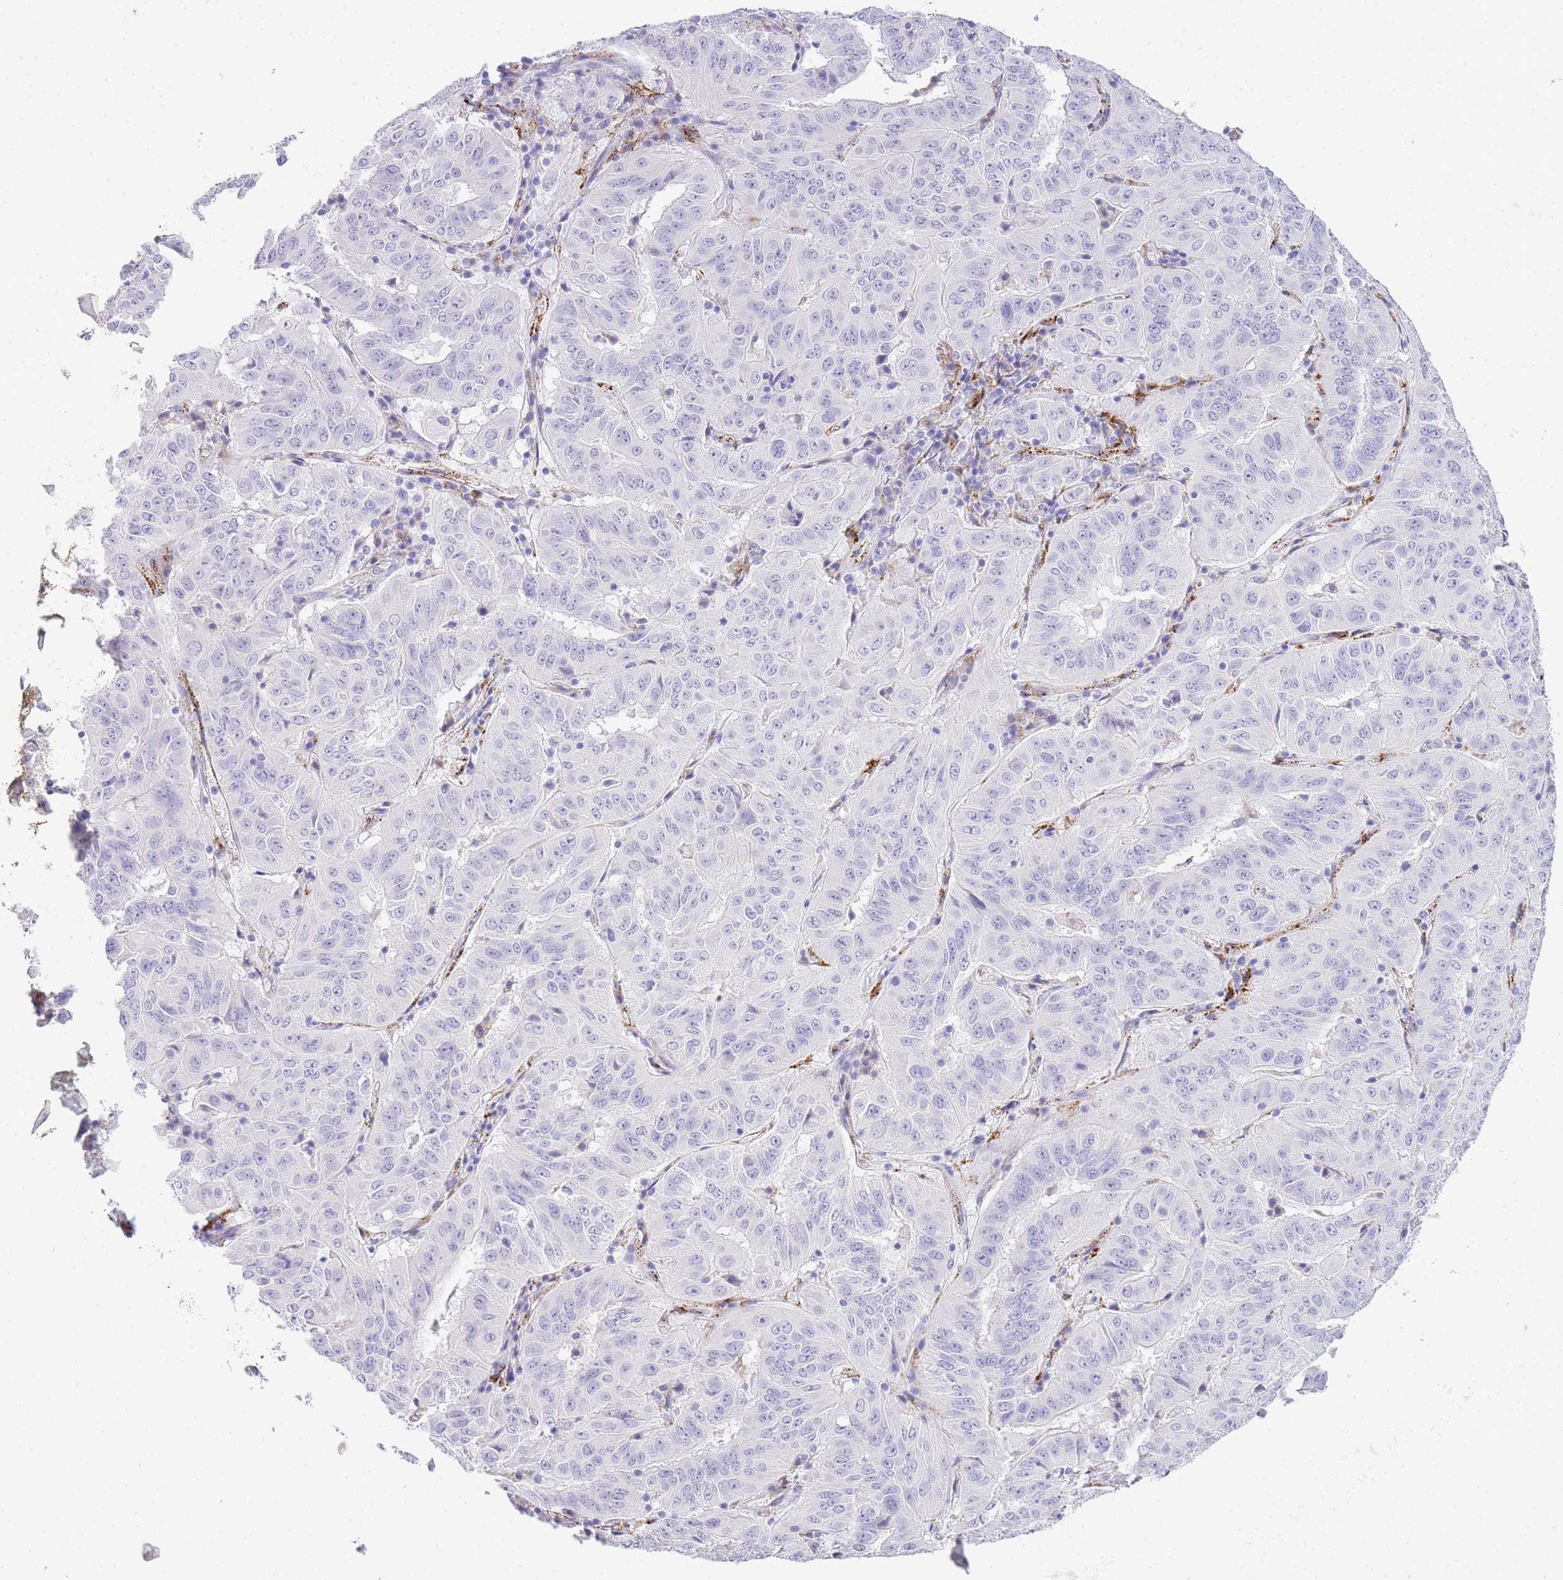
{"staining": {"intensity": "negative", "quantity": "none", "location": "none"}, "tissue": "pancreatic cancer", "cell_type": "Tumor cells", "image_type": "cancer", "snomed": [{"axis": "morphology", "description": "Adenocarcinoma, NOS"}, {"axis": "topography", "description": "Pancreas"}], "caption": "IHC histopathology image of neoplastic tissue: pancreatic adenocarcinoma stained with DAB (3,3'-diaminobenzidine) reveals no significant protein expression in tumor cells.", "gene": "RHO", "patient": {"sex": "male", "age": 63}}